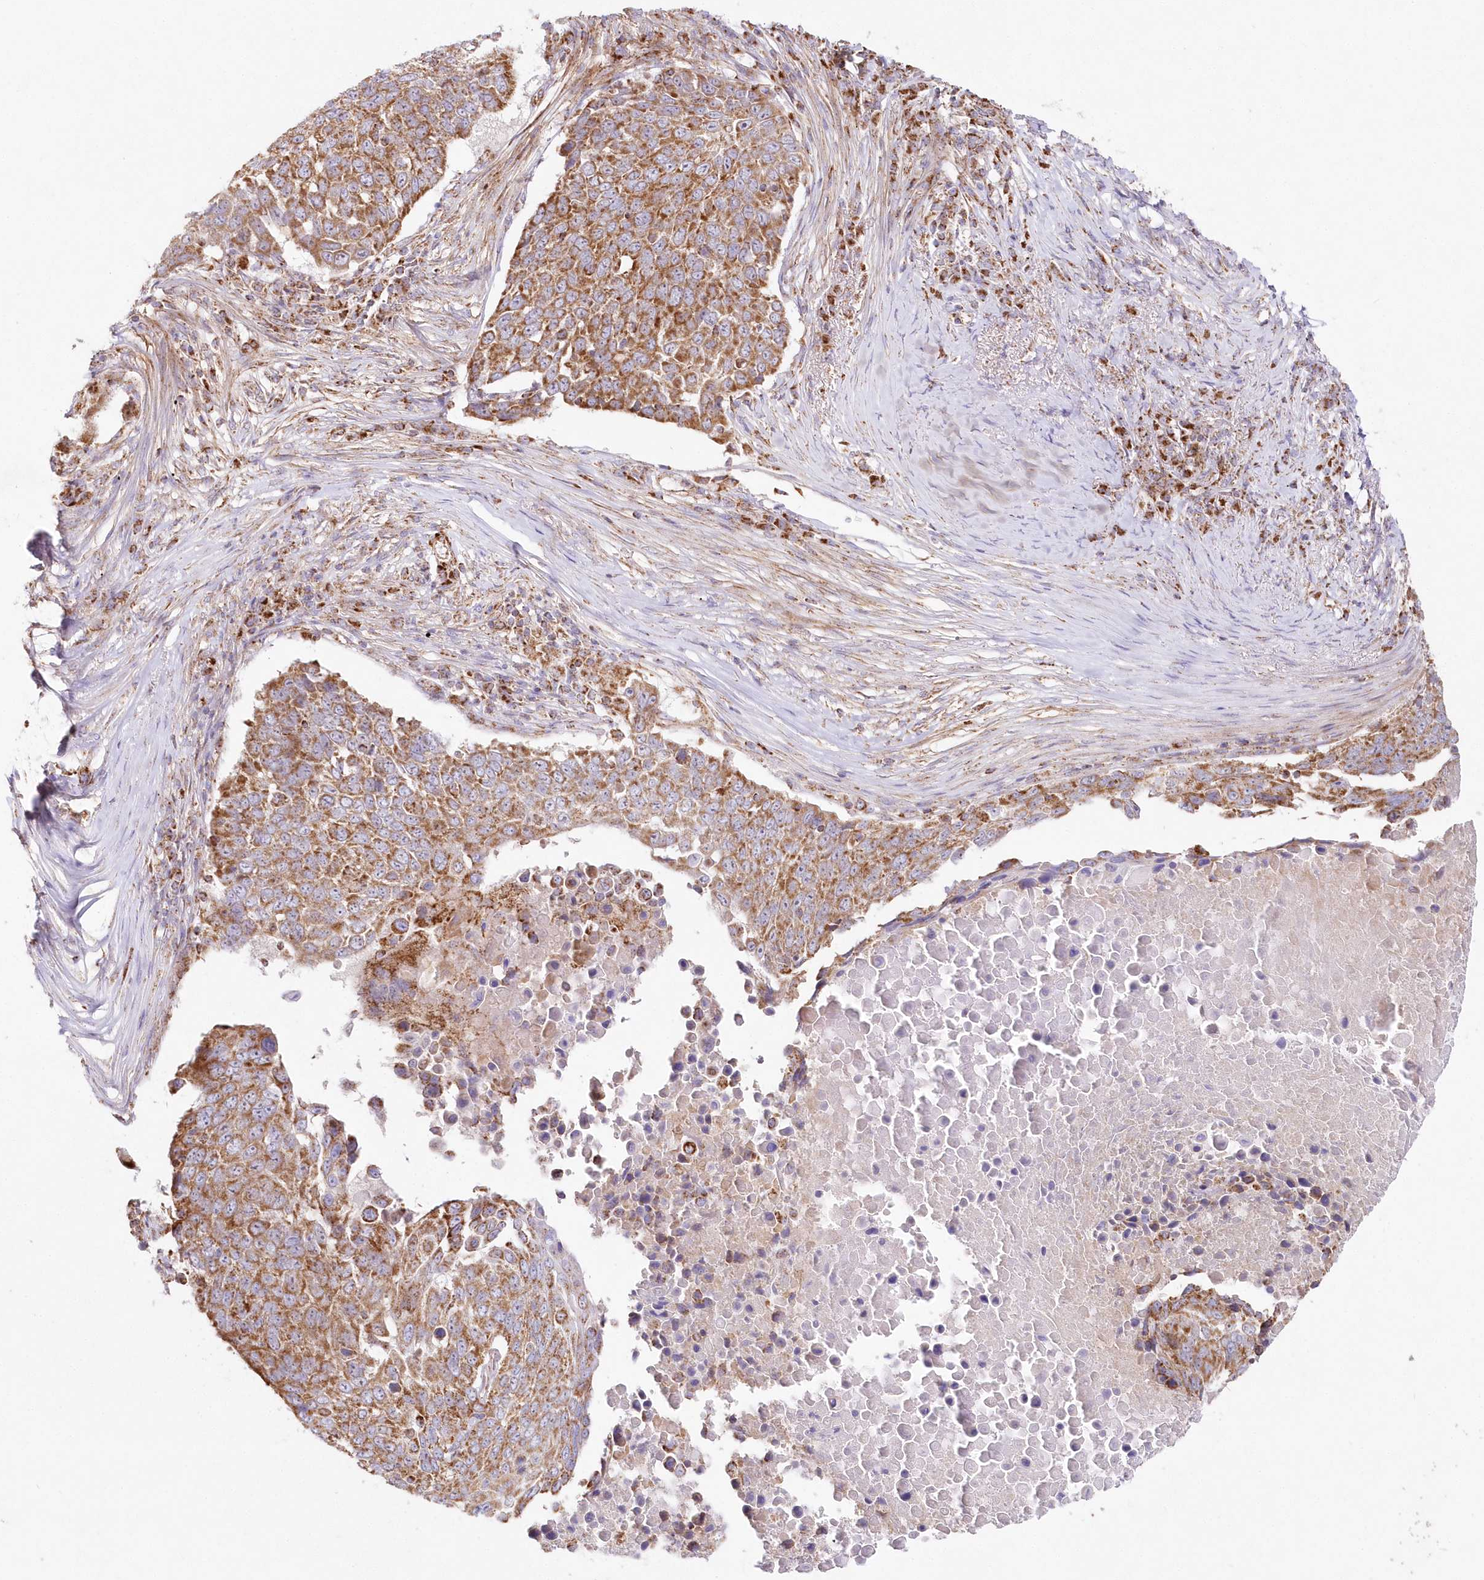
{"staining": {"intensity": "moderate", "quantity": ">75%", "location": "cytoplasmic/membranous"}, "tissue": "lung cancer", "cell_type": "Tumor cells", "image_type": "cancer", "snomed": [{"axis": "morphology", "description": "Squamous cell carcinoma, NOS"}, {"axis": "topography", "description": "Lung"}], "caption": "This is an image of immunohistochemistry staining of squamous cell carcinoma (lung), which shows moderate positivity in the cytoplasmic/membranous of tumor cells.", "gene": "DNA2", "patient": {"sex": "male", "age": 66}}